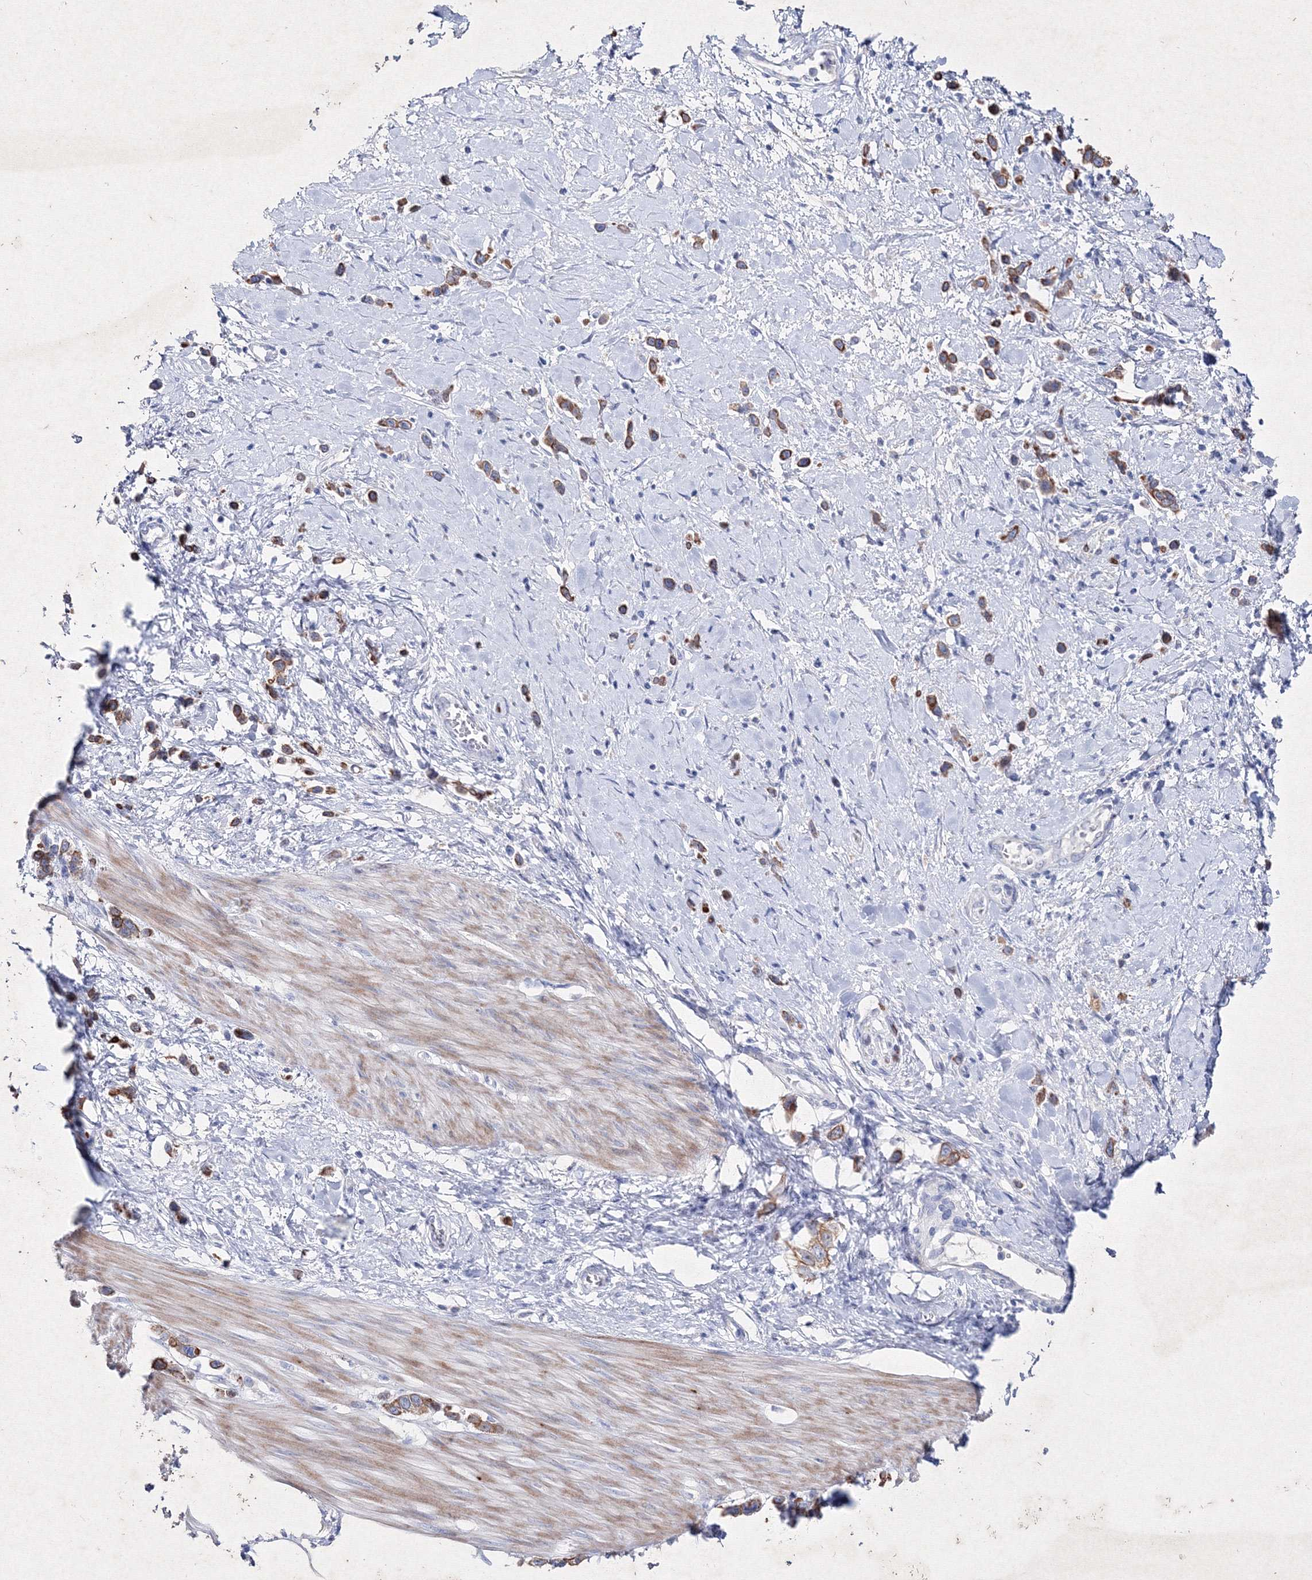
{"staining": {"intensity": "strong", "quantity": ">75%", "location": "cytoplasmic/membranous"}, "tissue": "stomach cancer", "cell_type": "Tumor cells", "image_type": "cancer", "snomed": [{"axis": "morphology", "description": "Adenocarcinoma, NOS"}, {"axis": "topography", "description": "Stomach"}], "caption": "Strong cytoplasmic/membranous protein staining is seen in about >75% of tumor cells in stomach adenocarcinoma.", "gene": "SMIM29", "patient": {"sex": "female", "age": 65}}